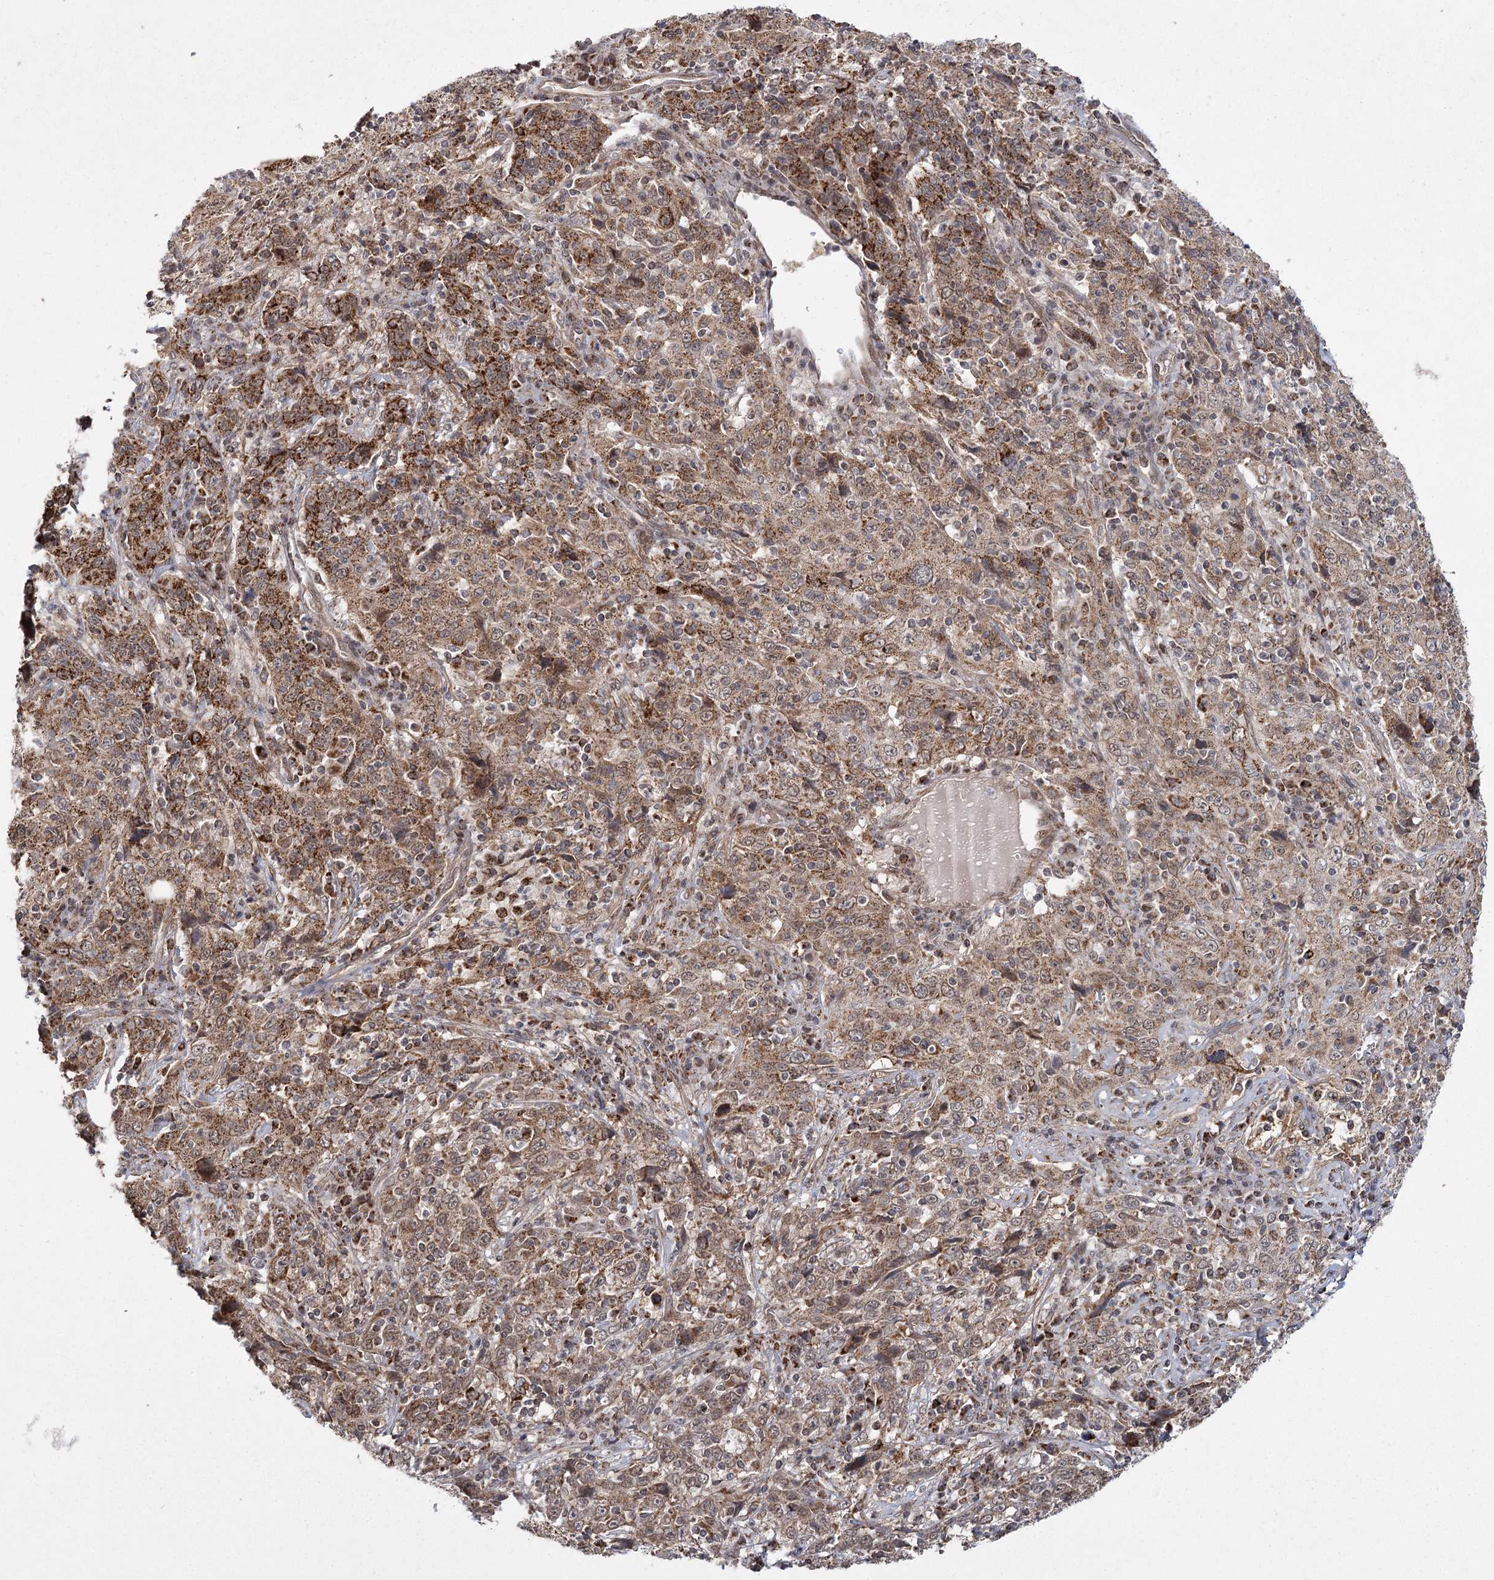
{"staining": {"intensity": "moderate", "quantity": ">75%", "location": "cytoplasmic/membranous"}, "tissue": "cervical cancer", "cell_type": "Tumor cells", "image_type": "cancer", "snomed": [{"axis": "morphology", "description": "Squamous cell carcinoma, NOS"}, {"axis": "topography", "description": "Cervix"}], "caption": "This is an image of immunohistochemistry staining of cervical cancer, which shows moderate positivity in the cytoplasmic/membranous of tumor cells.", "gene": "ZCCHC24", "patient": {"sex": "female", "age": 46}}